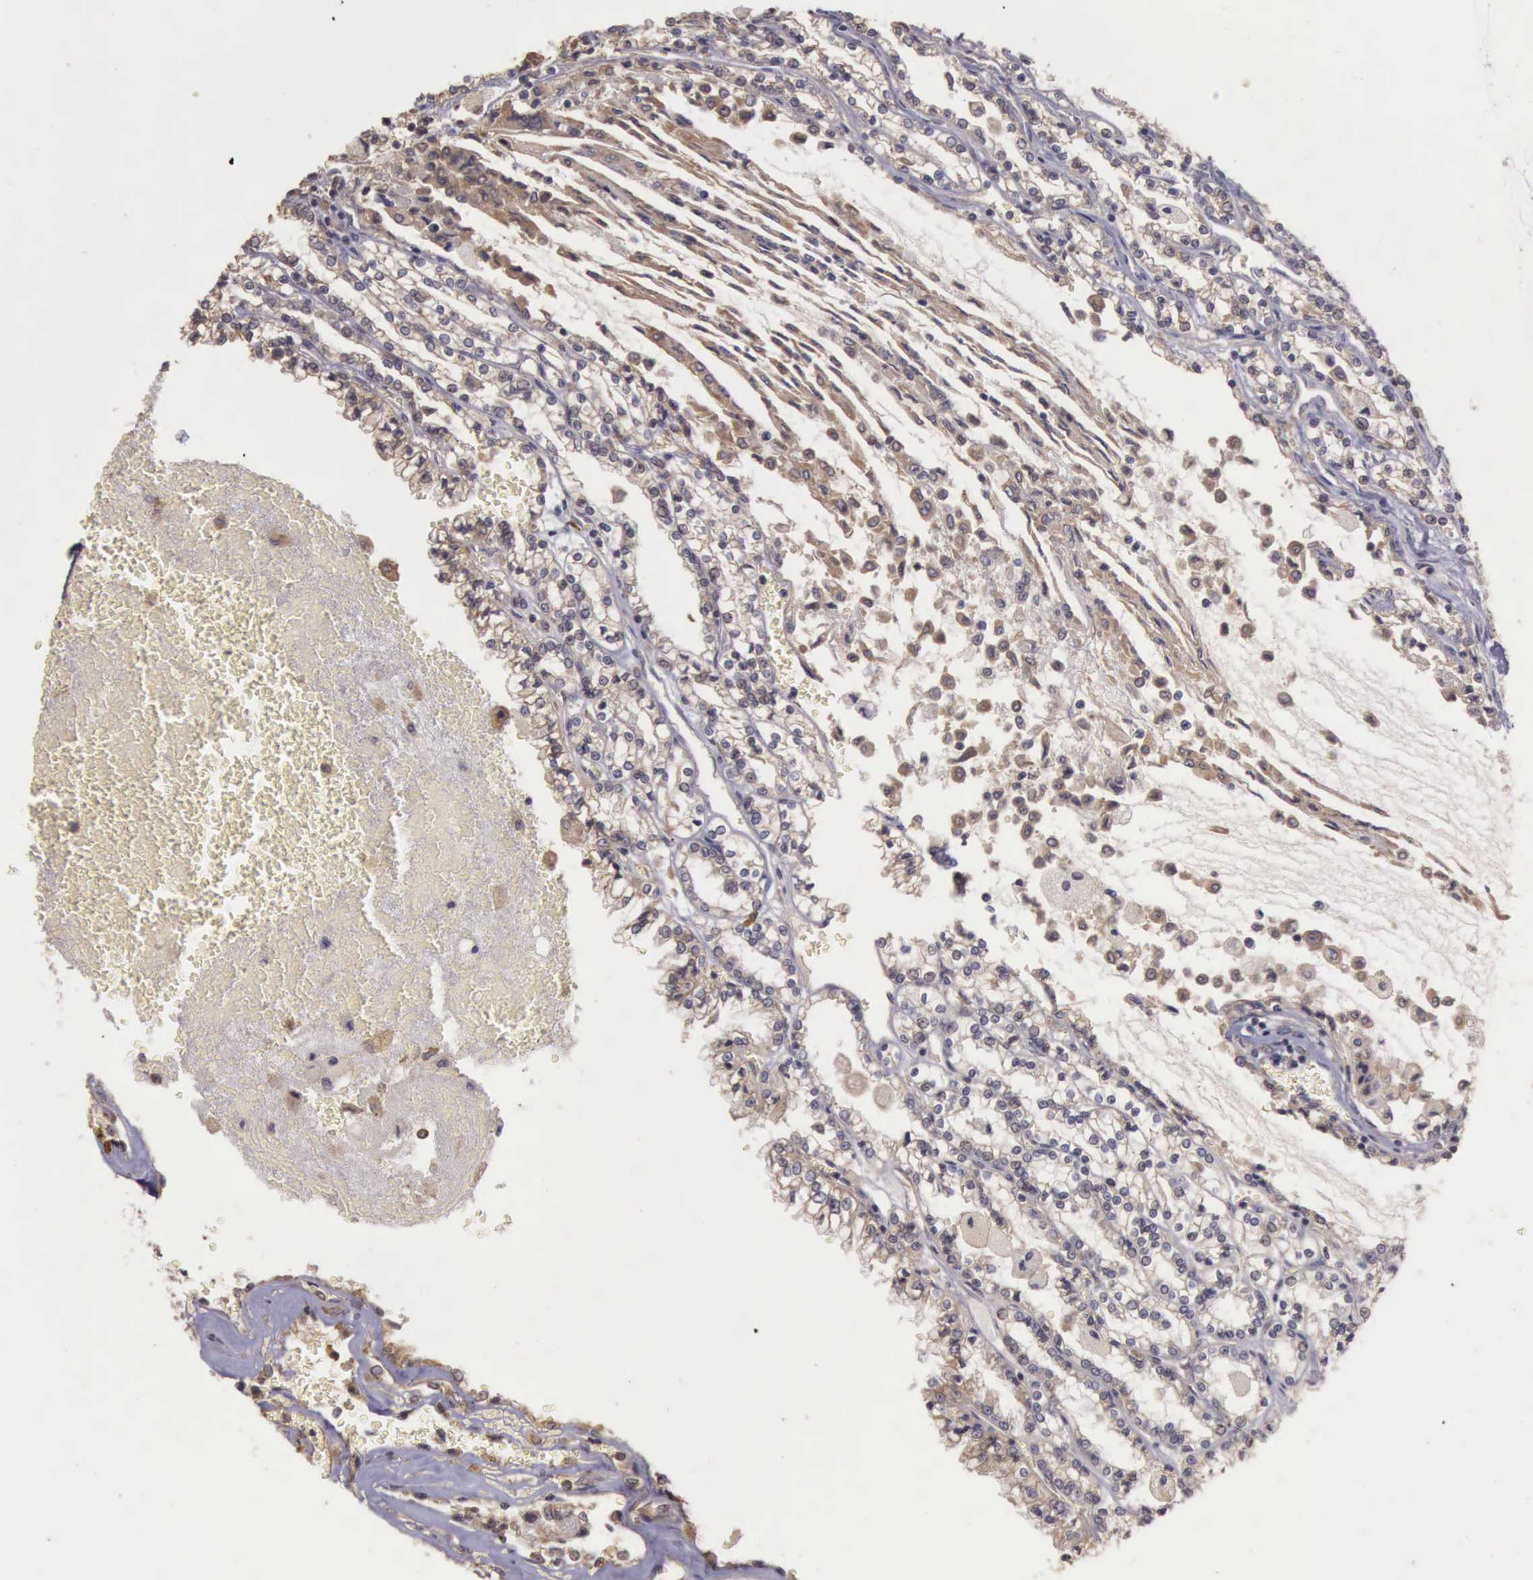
{"staining": {"intensity": "weak", "quantity": "25%-75%", "location": "cytoplasmic/membranous"}, "tissue": "renal cancer", "cell_type": "Tumor cells", "image_type": "cancer", "snomed": [{"axis": "morphology", "description": "Adenocarcinoma, NOS"}, {"axis": "topography", "description": "Kidney"}], "caption": "A brown stain labels weak cytoplasmic/membranous positivity of a protein in human renal cancer (adenocarcinoma) tumor cells. (DAB IHC, brown staining for protein, blue staining for nuclei).", "gene": "EIF5", "patient": {"sex": "female", "age": 56}}